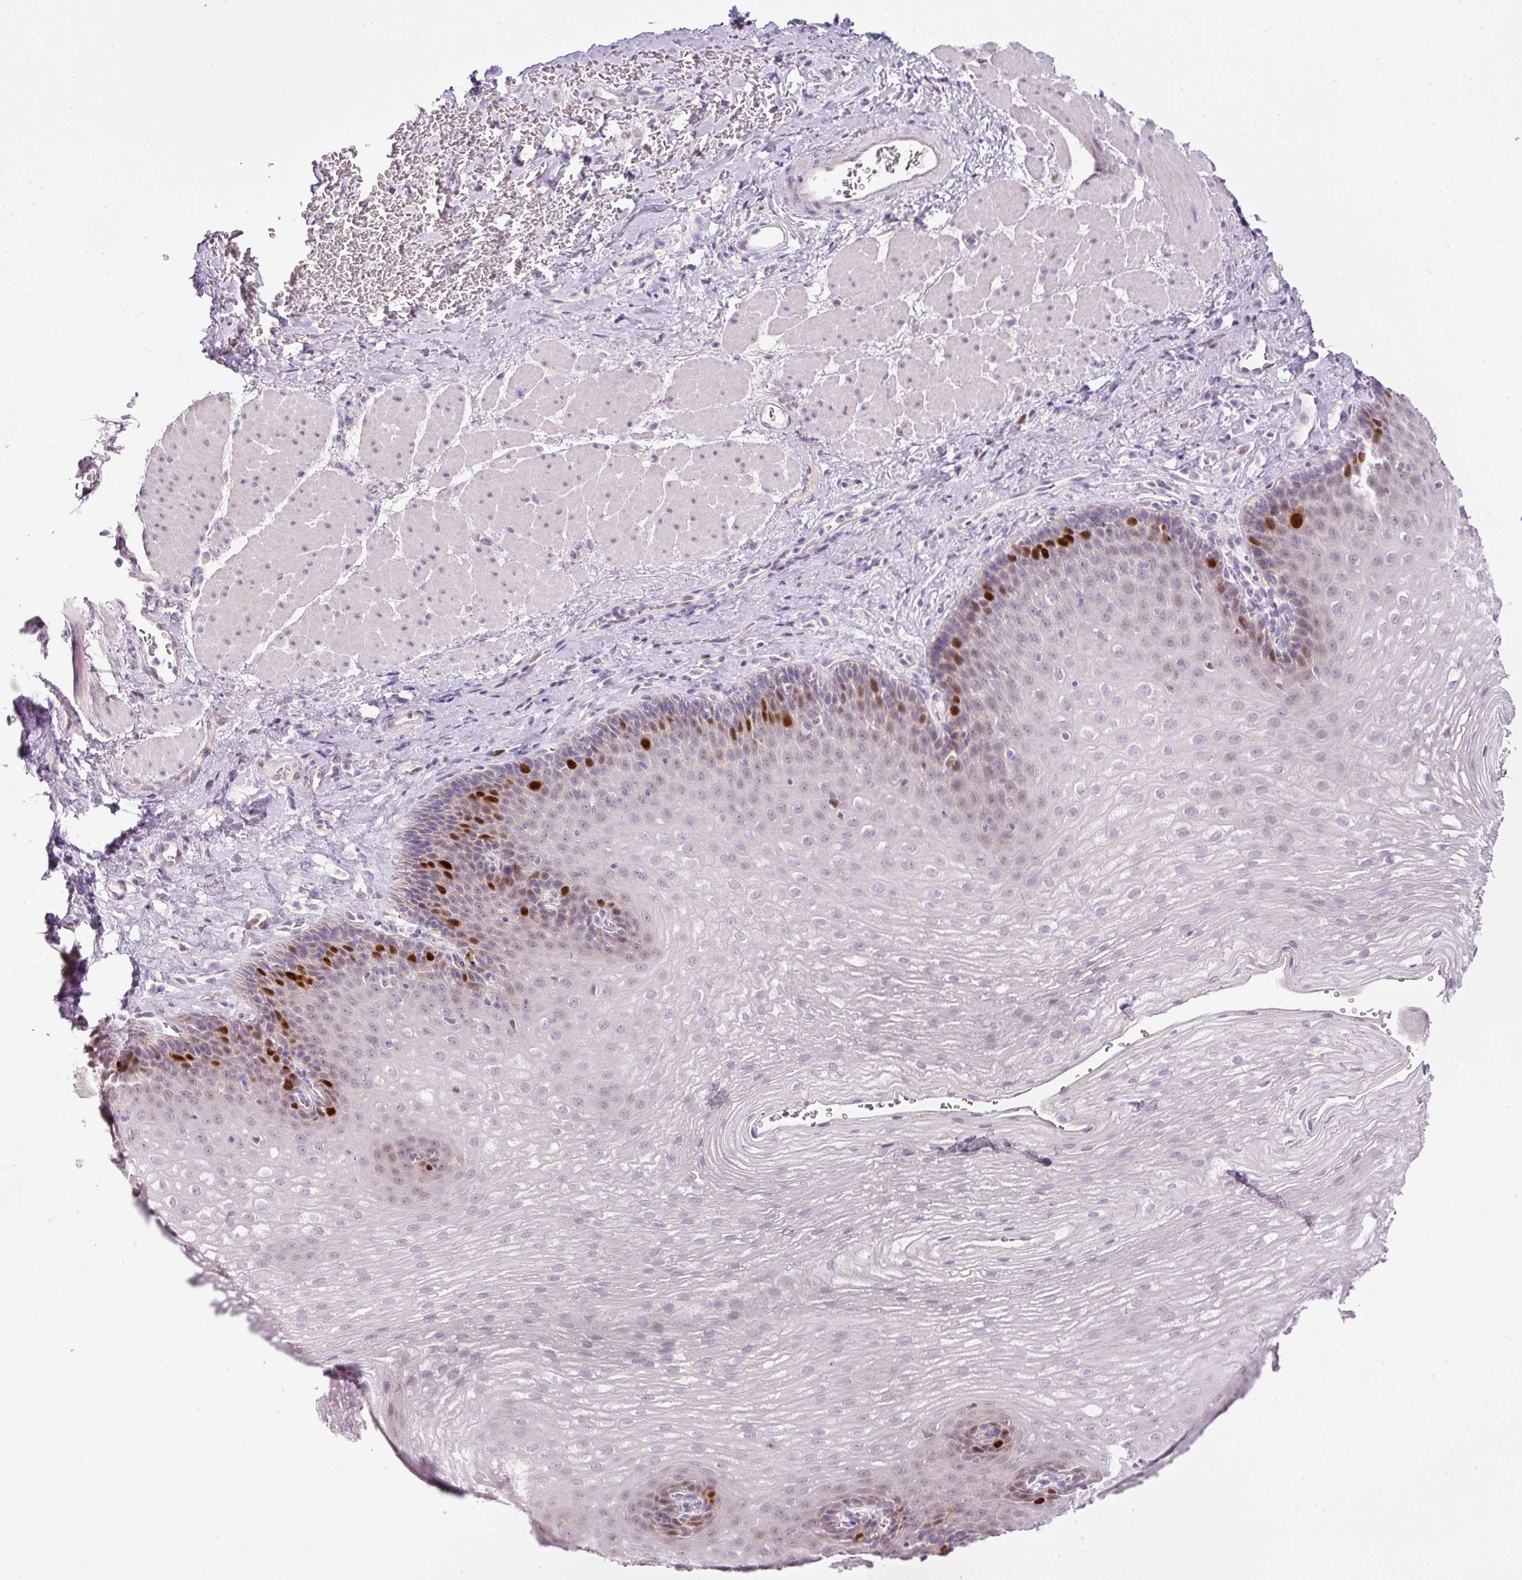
{"staining": {"intensity": "strong", "quantity": "<25%", "location": "nuclear"}, "tissue": "esophagus", "cell_type": "Squamous epithelial cells", "image_type": "normal", "snomed": [{"axis": "morphology", "description": "Normal tissue, NOS"}, {"axis": "topography", "description": "Esophagus"}], "caption": "Approximately <25% of squamous epithelial cells in normal human esophagus exhibit strong nuclear protein expression as visualized by brown immunohistochemical staining.", "gene": "KPNA2", "patient": {"sex": "female", "age": 66}}